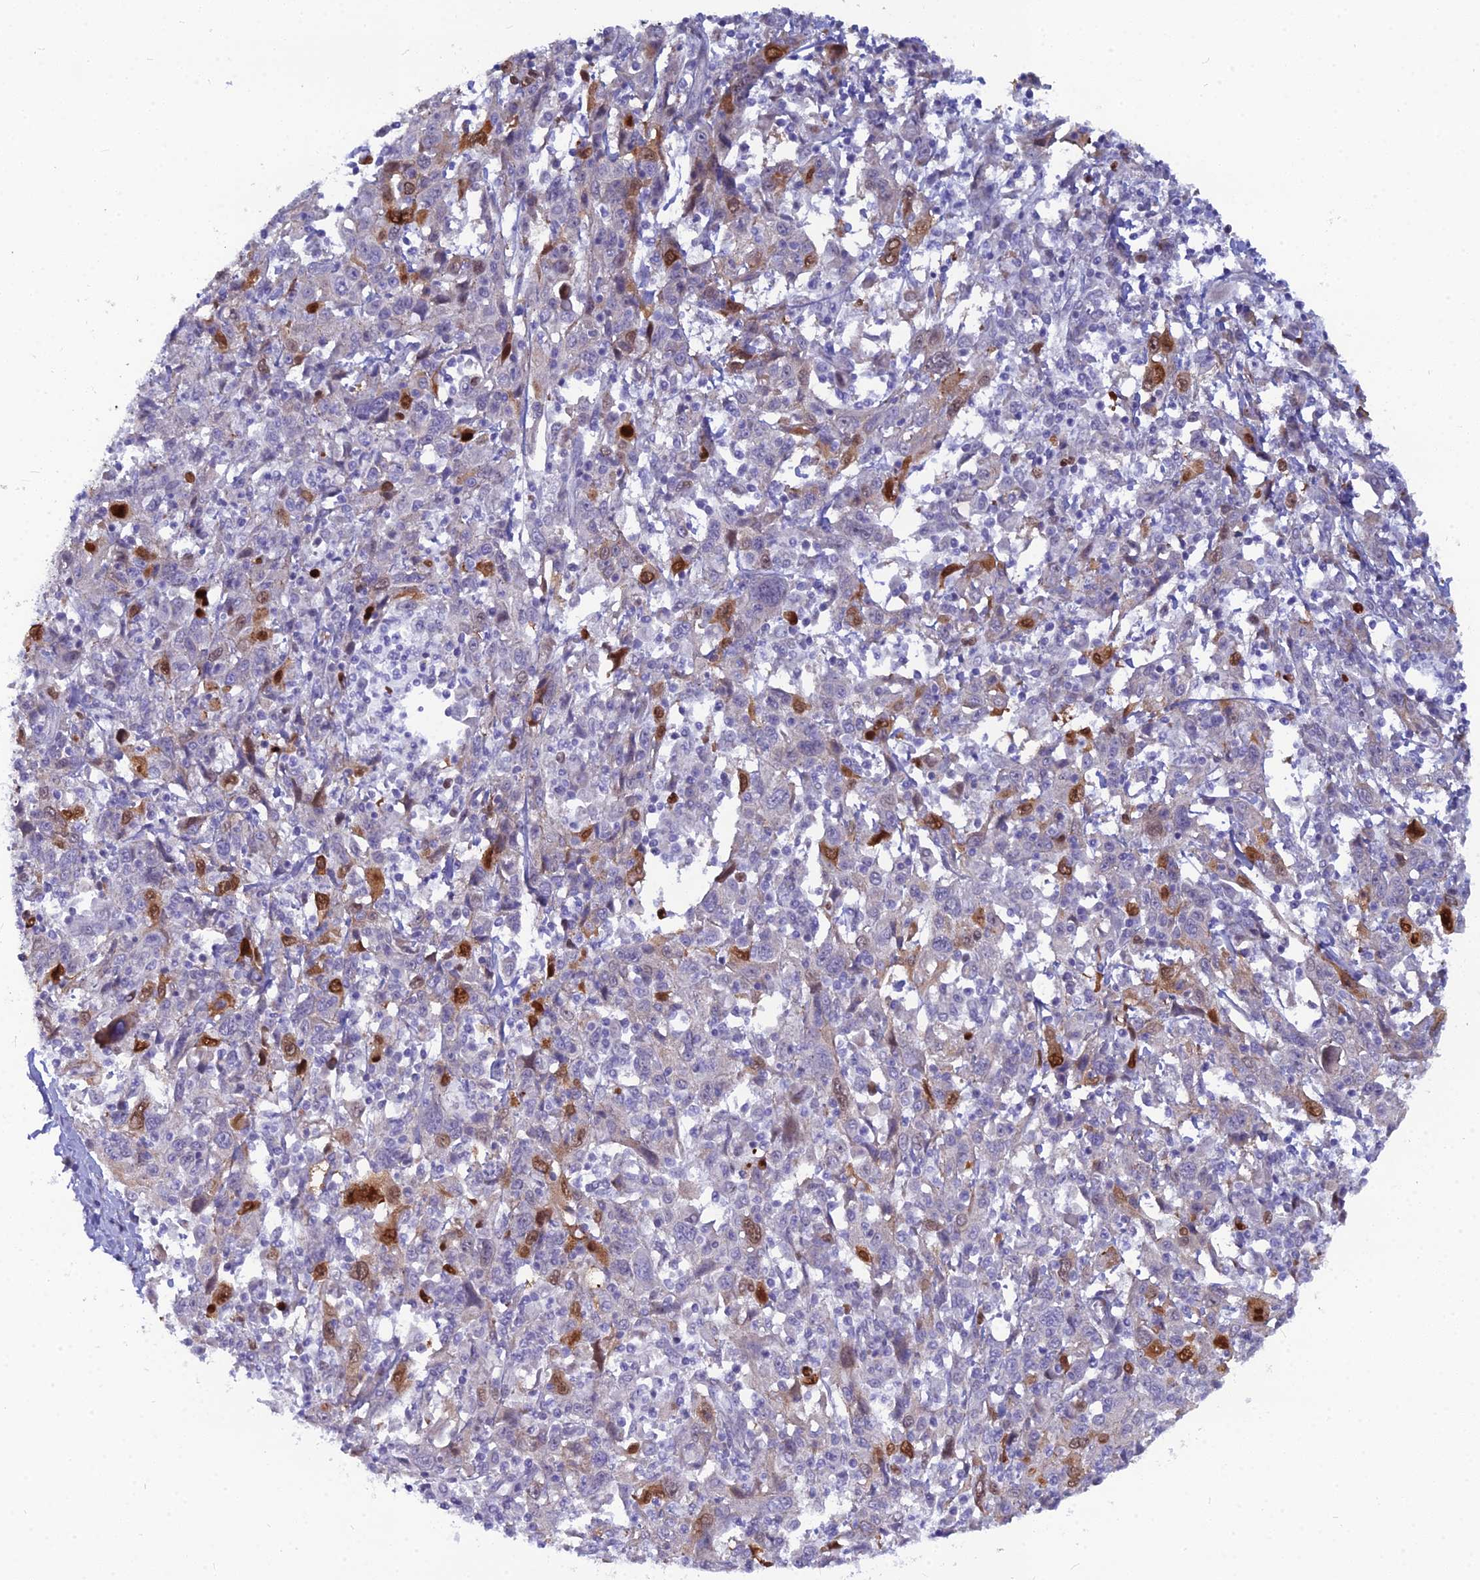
{"staining": {"intensity": "moderate", "quantity": "<25%", "location": "nuclear"}, "tissue": "cervical cancer", "cell_type": "Tumor cells", "image_type": "cancer", "snomed": [{"axis": "morphology", "description": "Squamous cell carcinoma, NOS"}, {"axis": "topography", "description": "Cervix"}], "caption": "Moderate nuclear positivity for a protein is appreciated in about <25% of tumor cells of cervical cancer (squamous cell carcinoma) using immunohistochemistry.", "gene": "NUSAP1", "patient": {"sex": "female", "age": 46}}